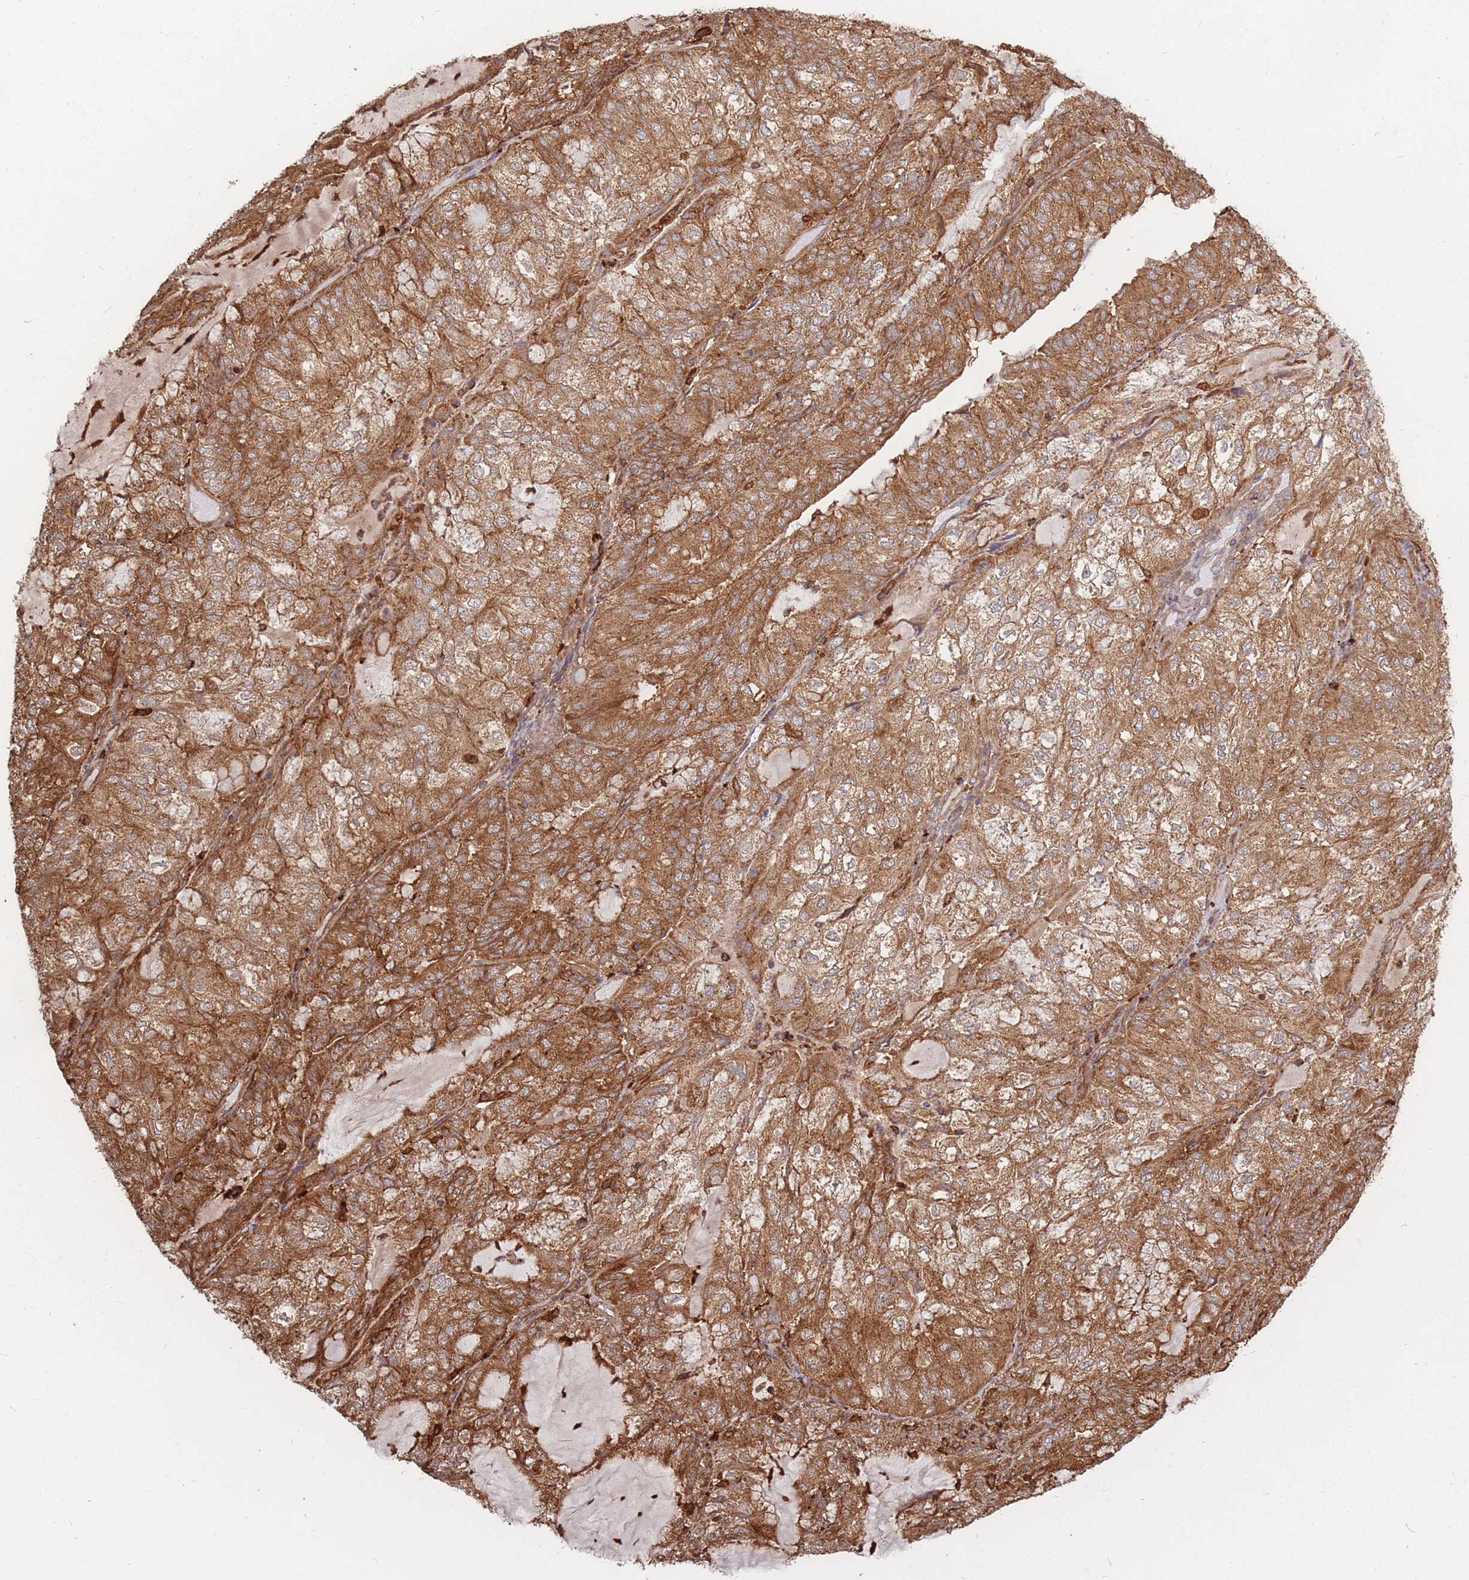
{"staining": {"intensity": "strong", "quantity": ">75%", "location": "cytoplasmic/membranous"}, "tissue": "endometrial cancer", "cell_type": "Tumor cells", "image_type": "cancer", "snomed": [{"axis": "morphology", "description": "Adenocarcinoma, NOS"}, {"axis": "topography", "description": "Endometrium"}], "caption": "Human endometrial cancer (adenocarcinoma) stained with a protein marker shows strong staining in tumor cells.", "gene": "RASSF2", "patient": {"sex": "female", "age": 81}}